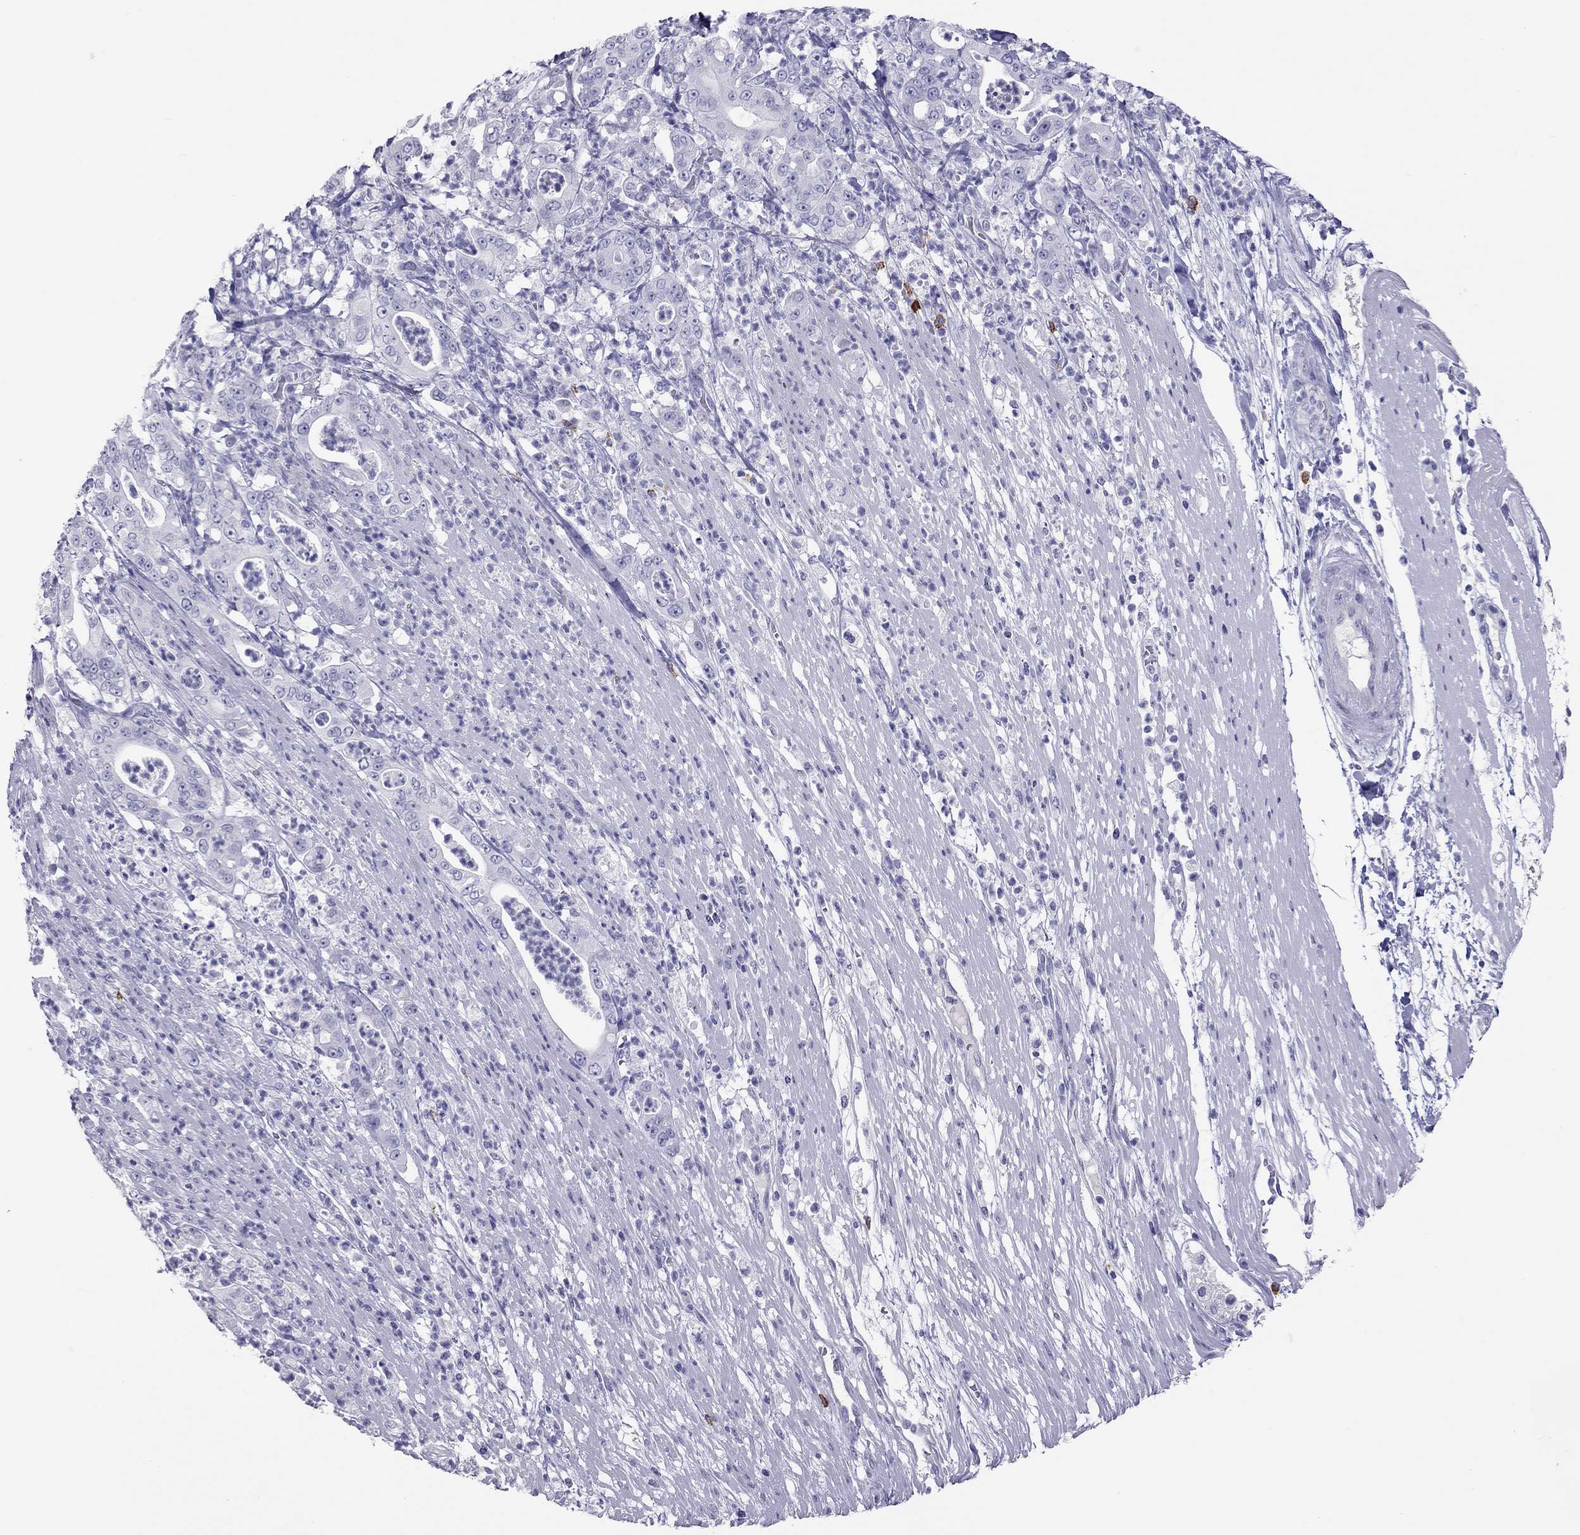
{"staining": {"intensity": "negative", "quantity": "none", "location": "none"}, "tissue": "pancreatic cancer", "cell_type": "Tumor cells", "image_type": "cancer", "snomed": [{"axis": "morphology", "description": "Adenocarcinoma, NOS"}, {"axis": "topography", "description": "Pancreas"}], "caption": "Immunohistochemistry (IHC) micrograph of neoplastic tissue: human pancreatic cancer stained with DAB displays no significant protein expression in tumor cells. (Brightfield microscopy of DAB (3,3'-diaminobenzidine) immunohistochemistry (IHC) at high magnification).", "gene": "IL17REL", "patient": {"sex": "male", "age": 71}}